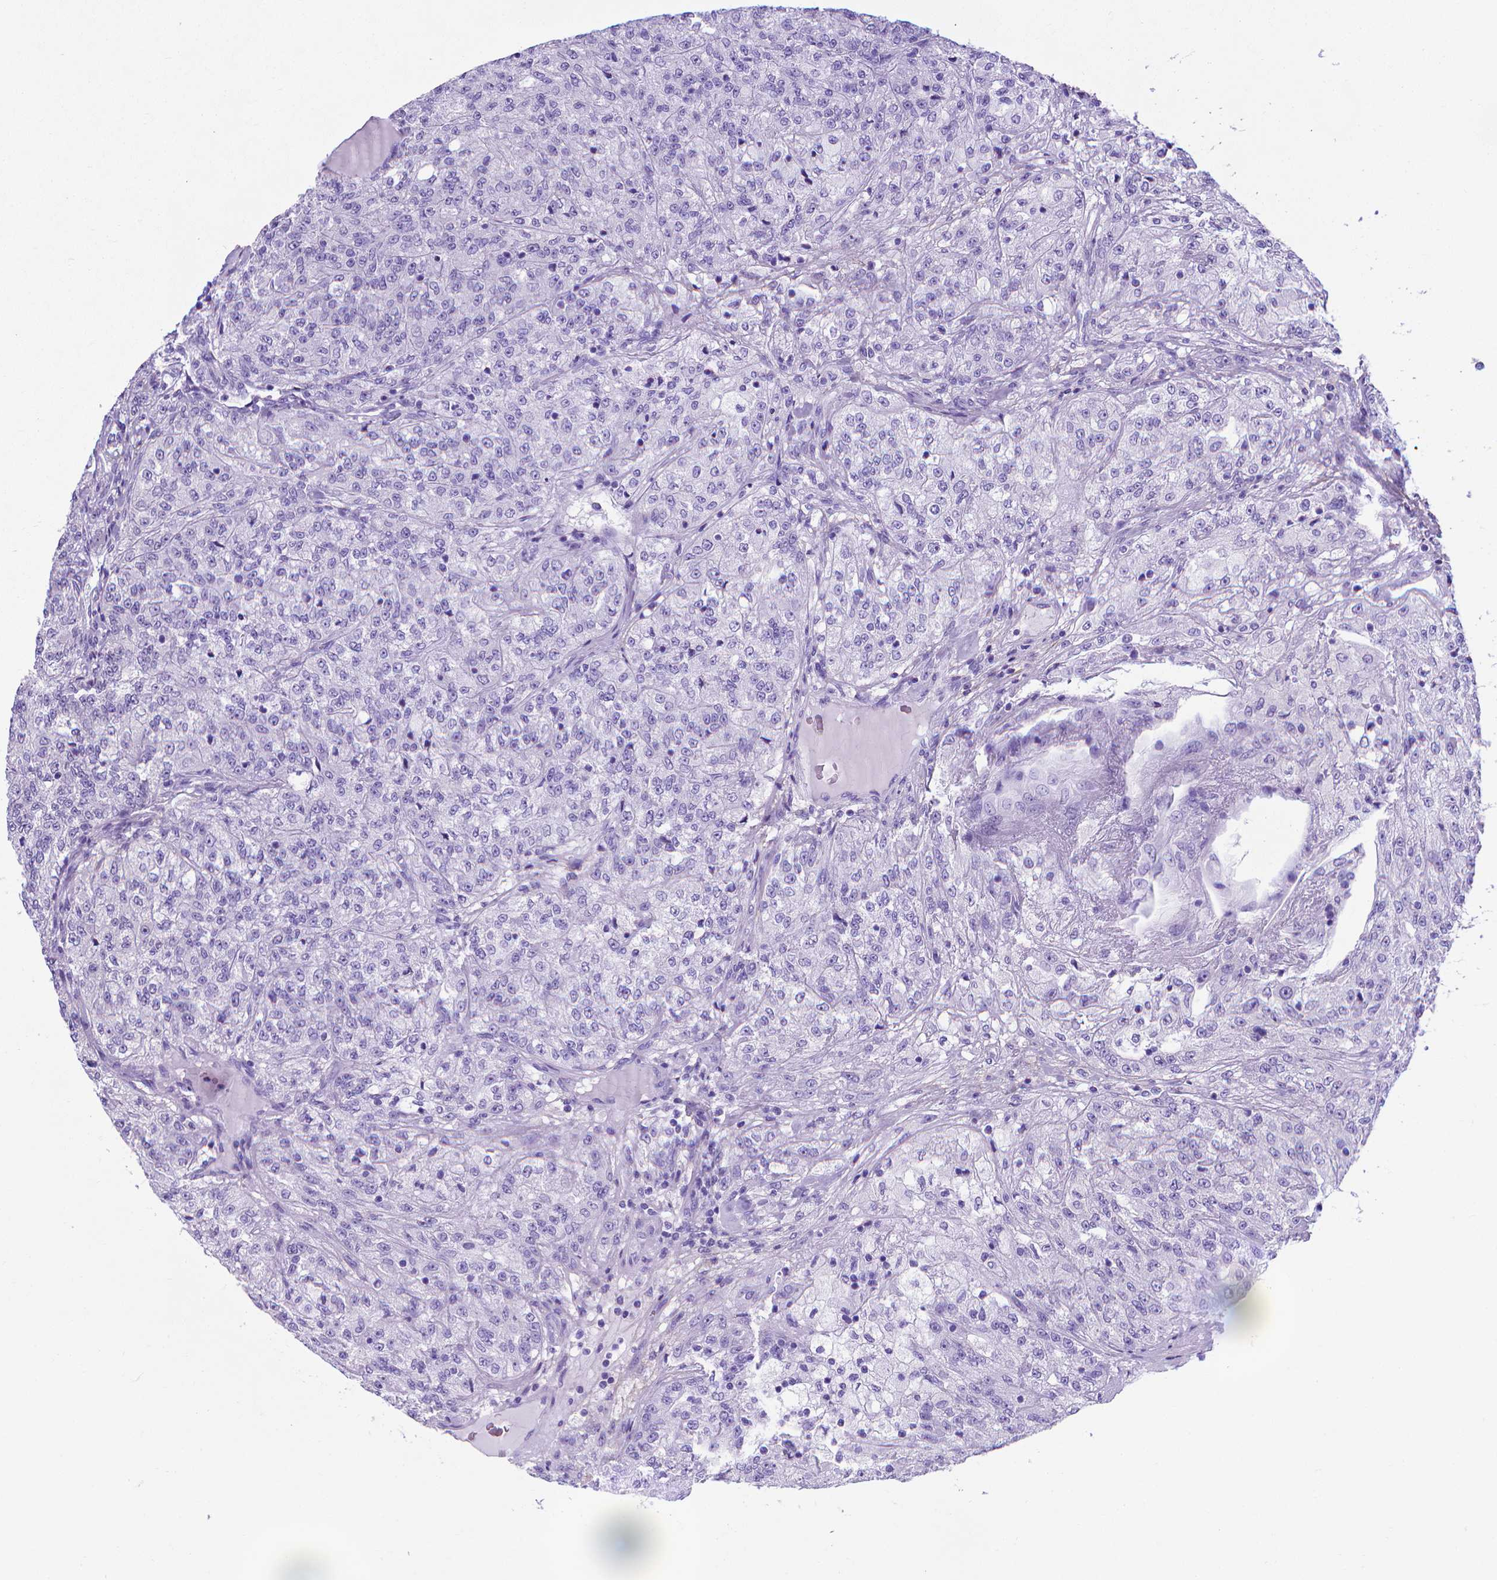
{"staining": {"intensity": "negative", "quantity": "none", "location": "none"}, "tissue": "renal cancer", "cell_type": "Tumor cells", "image_type": "cancer", "snomed": [{"axis": "morphology", "description": "Adenocarcinoma, NOS"}, {"axis": "topography", "description": "Kidney"}], "caption": "This is an immunohistochemistry image of human renal cancer (adenocarcinoma). There is no staining in tumor cells.", "gene": "MFAP2", "patient": {"sex": "female", "age": 63}}